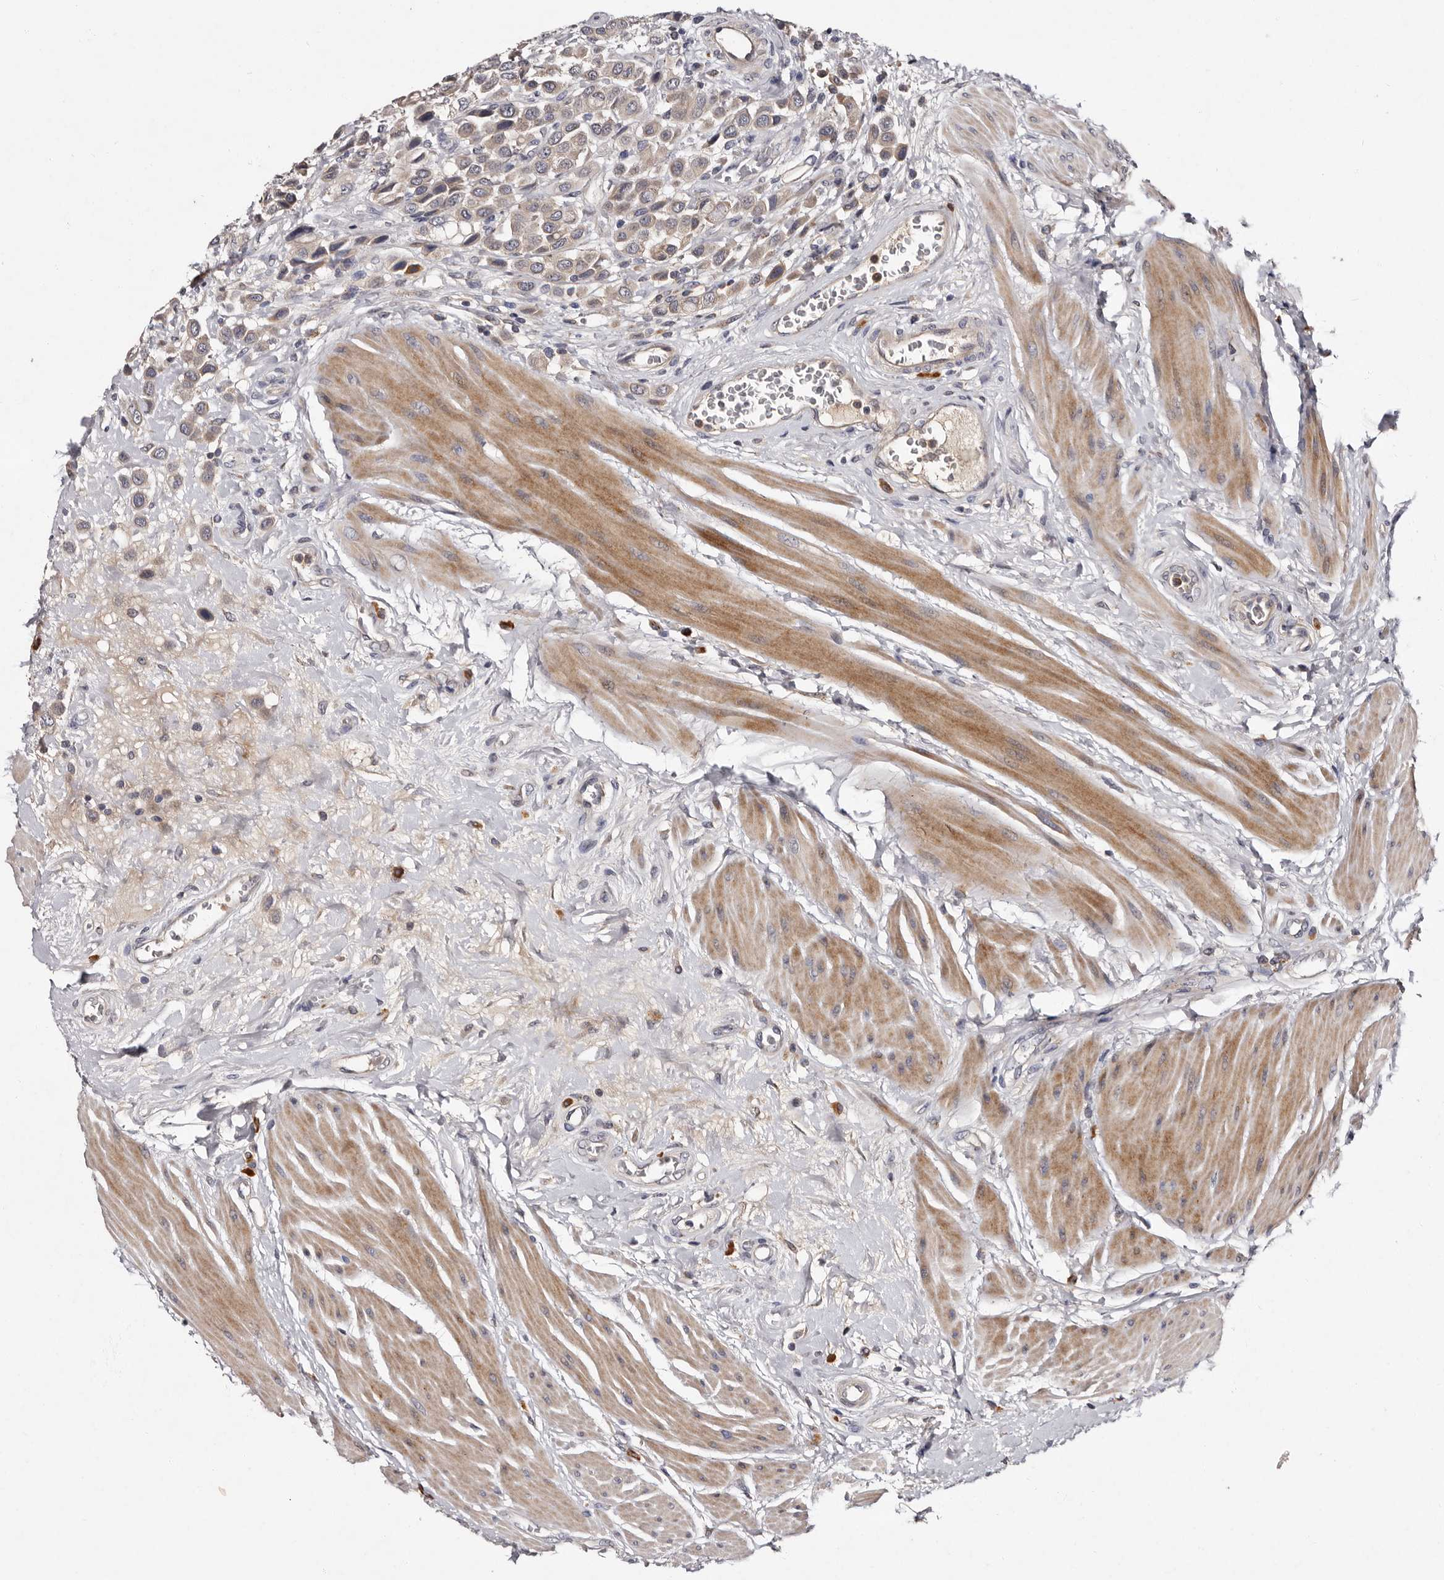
{"staining": {"intensity": "weak", "quantity": "<25%", "location": "cytoplasmic/membranous"}, "tissue": "urothelial cancer", "cell_type": "Tumor cells", "image_type": "cancer", "snomed": [{"axis": "morphology", "description": "Urothelial carcinoma, High grade"}, {"axis": "topography", "description": "Urinary bladder"}], "caption": "Immunohistochemistry of human urothelial cancer demonstrates no expression in tumor cells.", "gene": "DNPH1", "patient": {"sex": "male", "age": 50}}